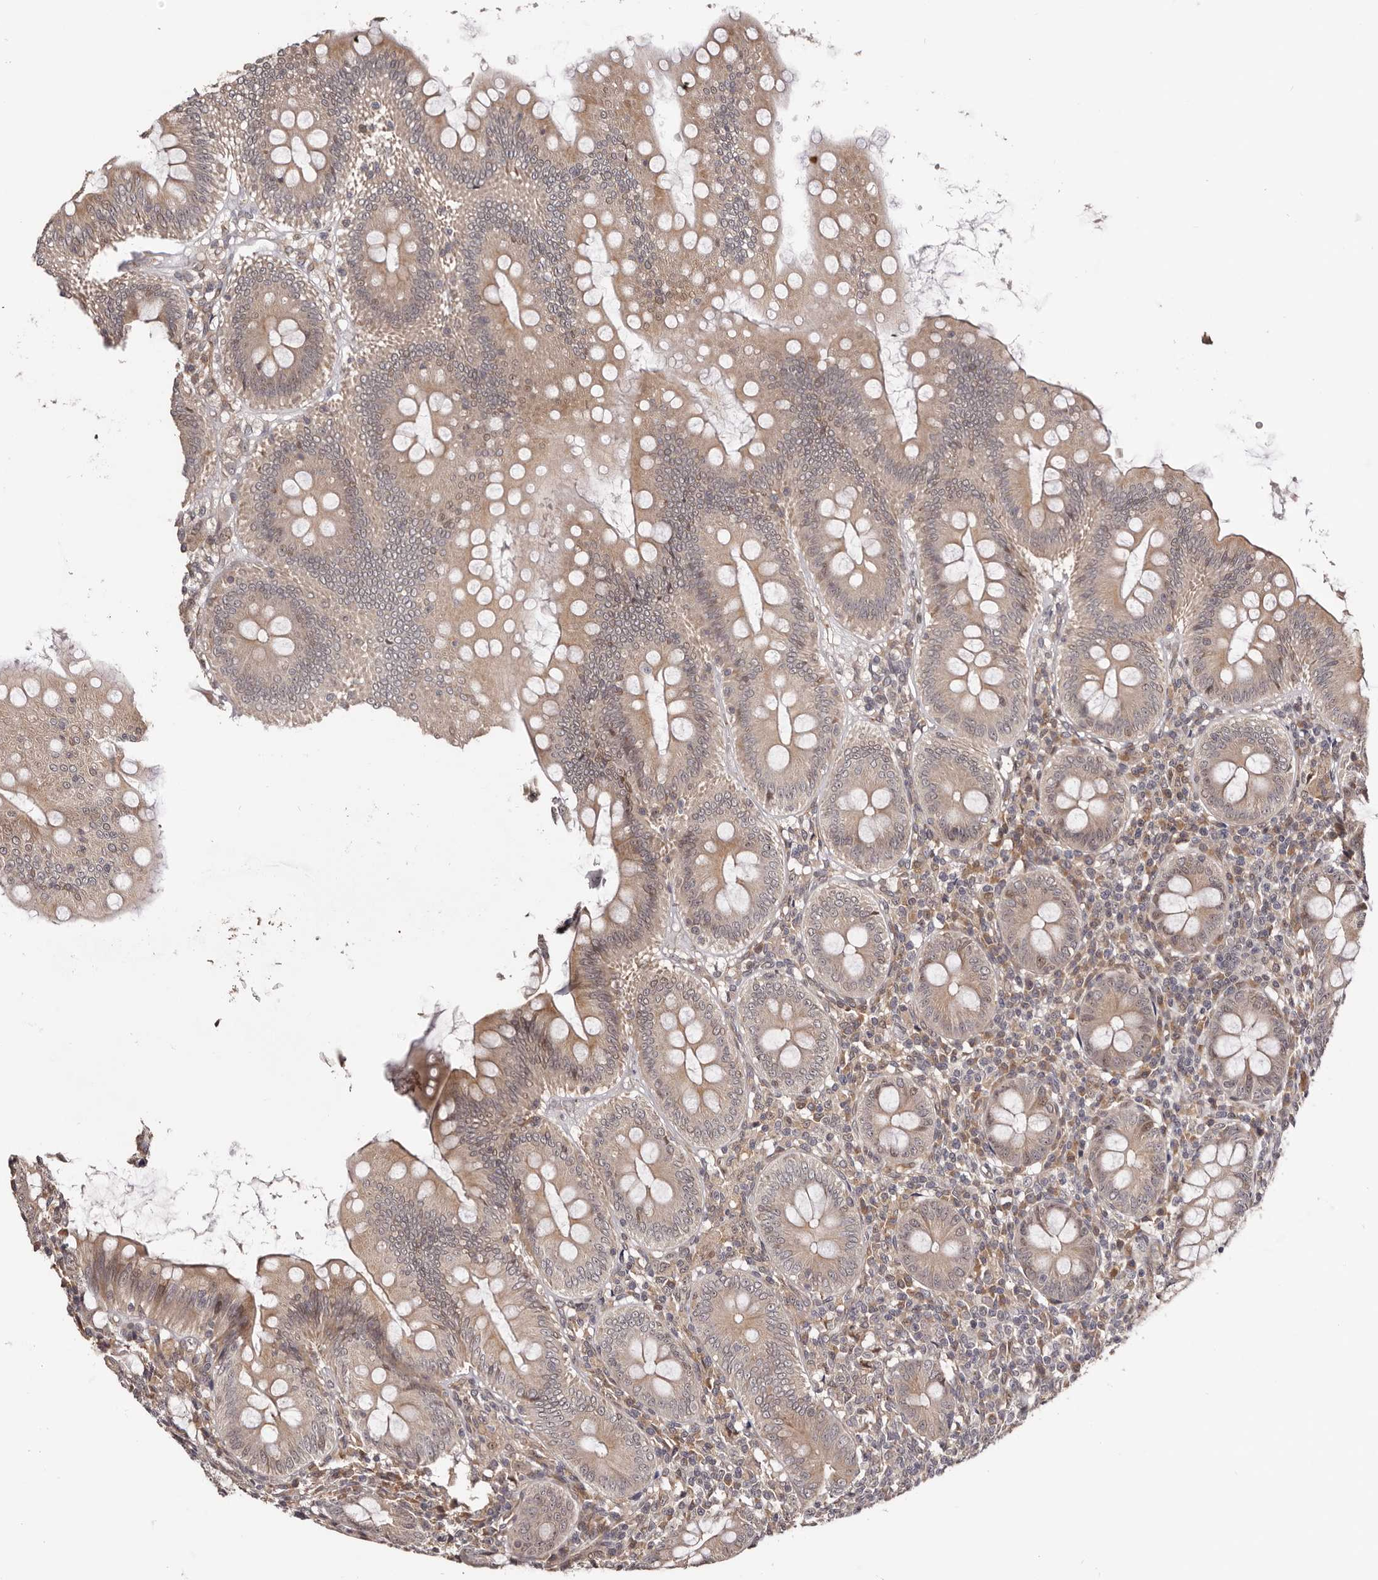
{"staining": {"intensity": "moderate", "quantity": "<25%", "location": "cytoplasmic/membranous,nuclear"}, "tissue": "appendix", "cell_type": "Glandular cells", "image_type": "normal", "snomed": [{"axis": "morphology", "description": "Normal tissue, NOS"}, {"axis": "topography", "description": "Appendix"}], "caption": "Immunohistochemical staining of normal human appendix reveals low levels of moderate cytoplasmic/membranous,nuclear expression in approximately <25% of glandular cells. Immunohistochemistry (ihc) stains the protein of interest in brown and the nuclei are stained blue.", "gene": "NOL12", "patient": {"sex": "male", "age": 14}}